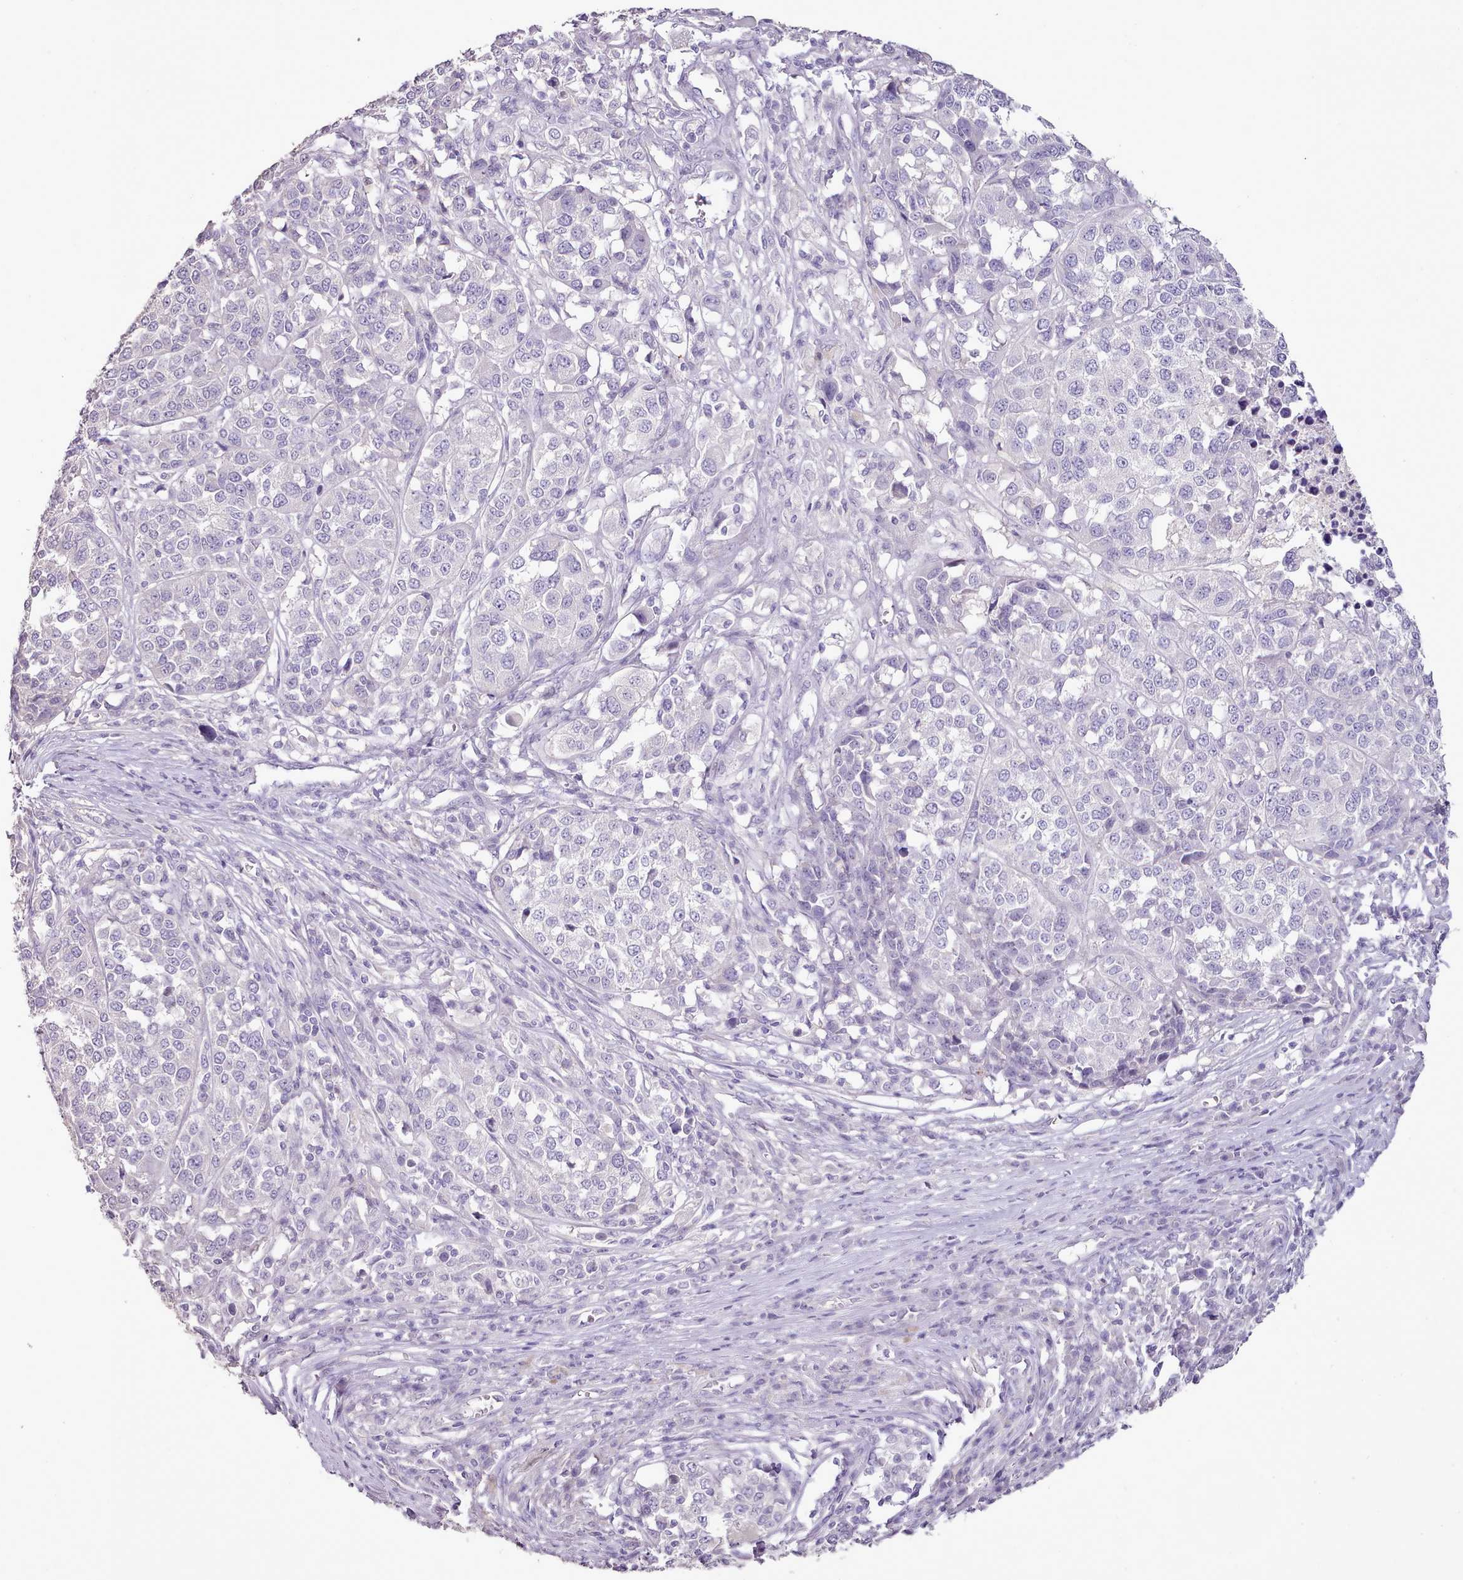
{"staining": {"intensity": "negative", "quantity": "none", "location": "none"}, "tissue": "melanoma", "cell_type": "Tumor cells", "image_type": "cancer", "snomed": [{"axis": "morphology", "description": "Malignant melanoma, Metastatic site"}, {"axis": "topography", "description": "Lymph node"}], "caption": "Histopathology image shows no significant protein expression in tumor cells of malignant melanoma (metastatic site).", "gene": "BLOC1S2", "patient": {"sex": "male", "age": 44}}